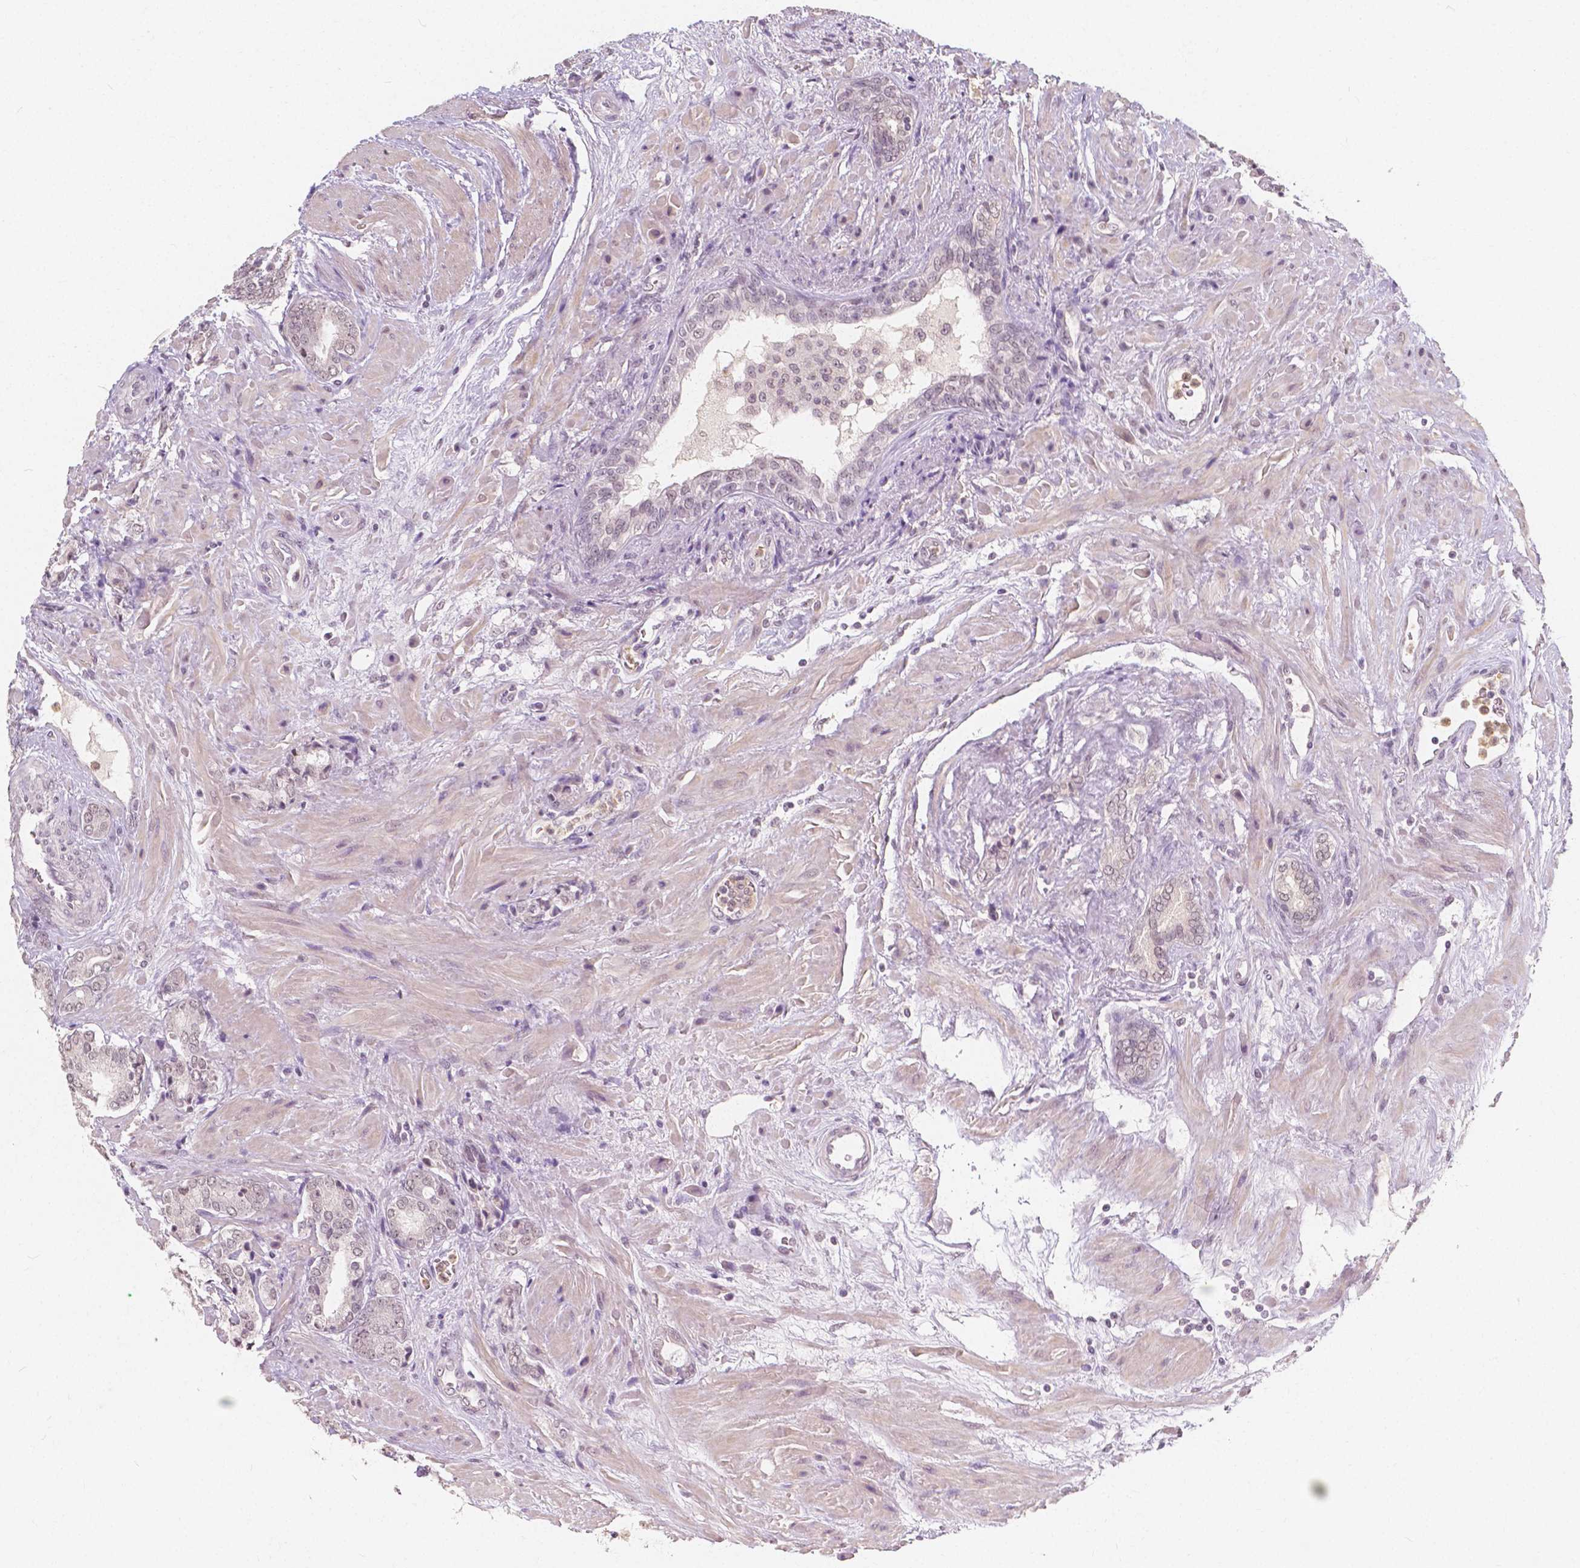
{"staining": {"intensity": "negative", "quantity": "none", "location": "none"}, "tissue": "prostate cancer", "cell_type": "Tumor cells", "image_type": "cancer", "snomed": [{"axis": "morphology", "description": "Adenocarcinoma, High grade"}, {"axis": "topography", "description": "Prostate"}], "caption": "Prostate cancer was stained to show a protein in brown. There is no significant expression in tumor cells.", "gene": "NOLC1", "patient": {"sex": "male", "age": 56}}